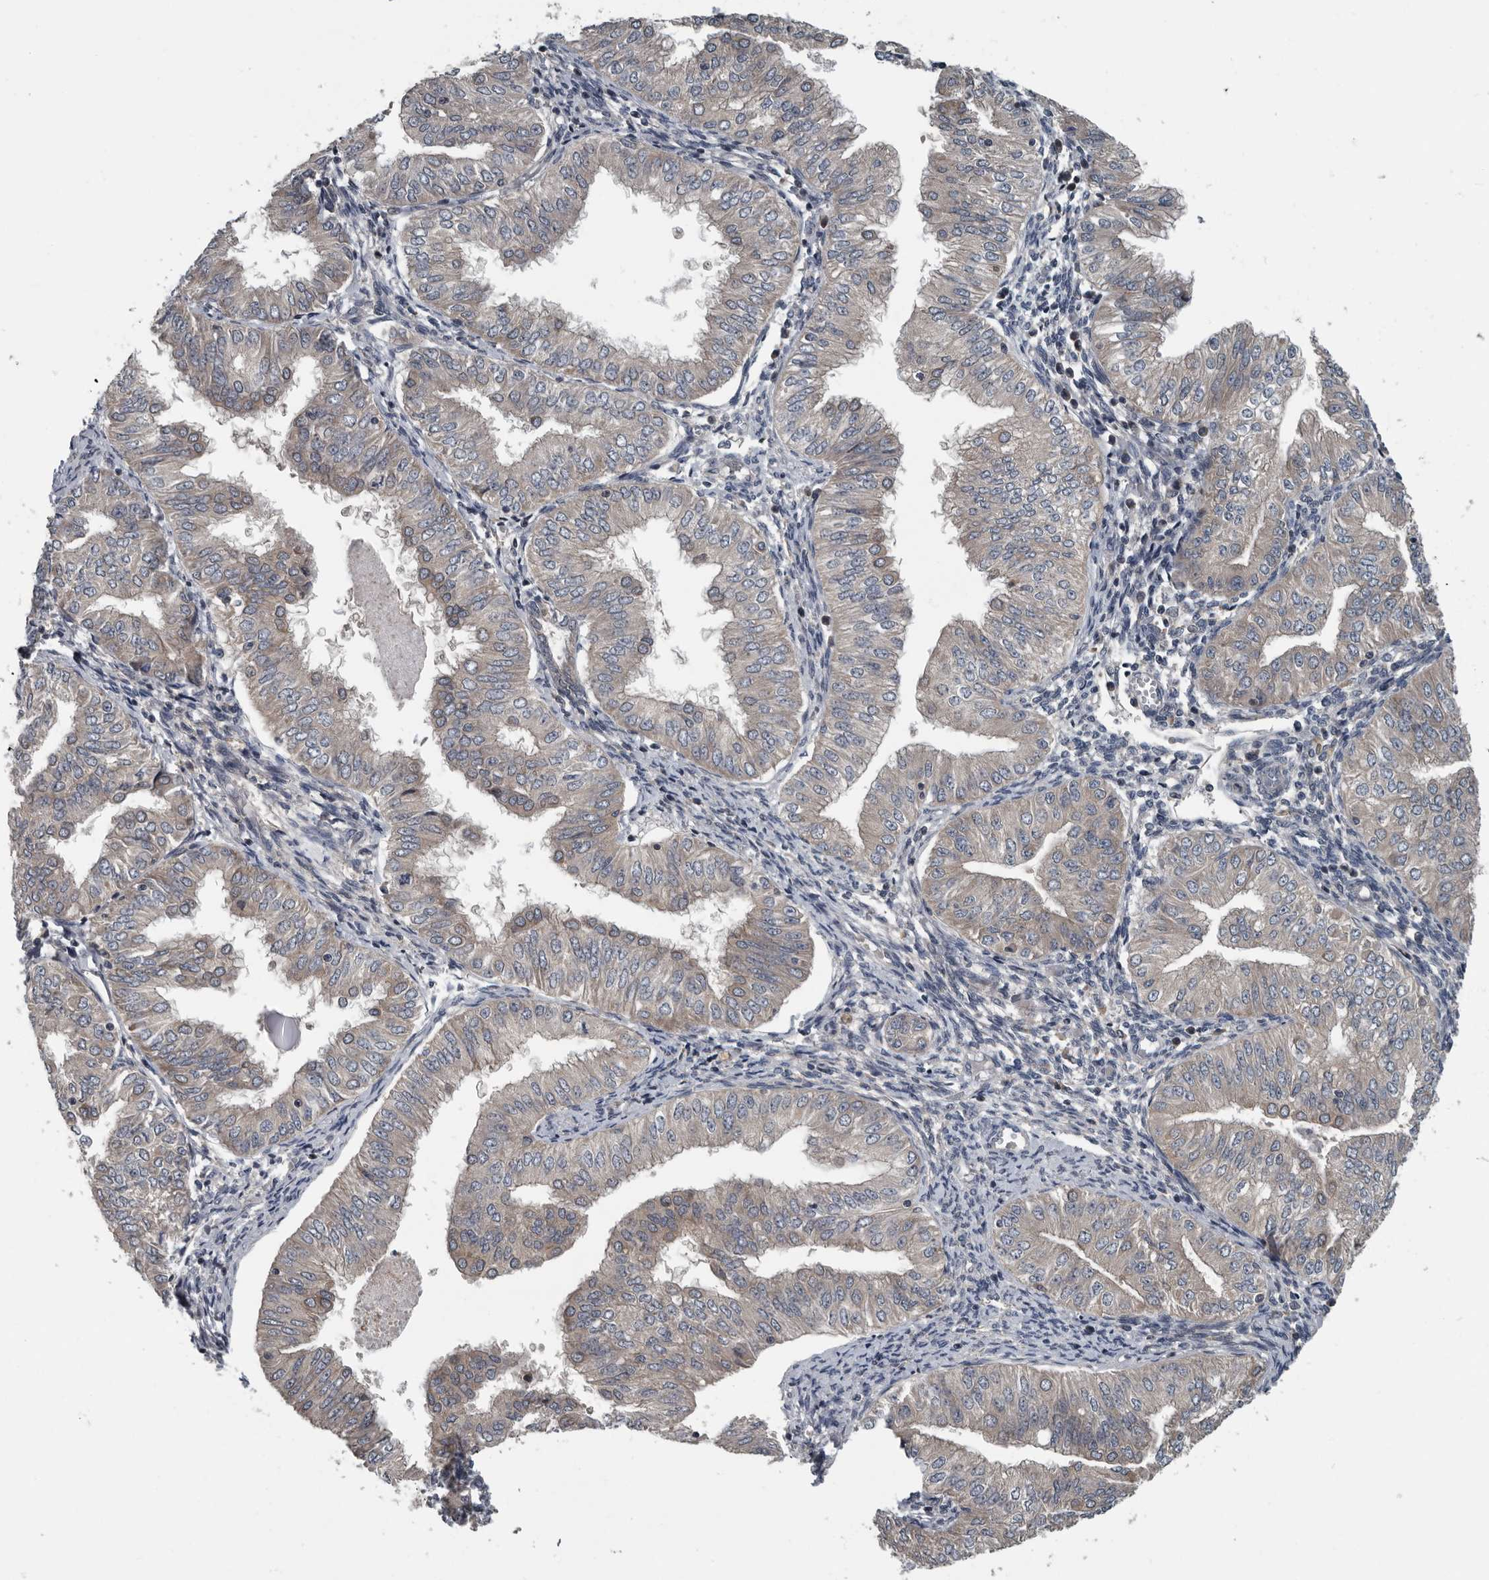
{"staining": {"intensity": "negative", "quantity": "none", "location": "none"}, "tissue": "endometrial cancer", "cell_type": "Tumor cells", "image_type": "cancer", "snomed": [{"axis": "morphology", "description": "Normal tissue, NOS"}, {"axis": "morphology", "description": "Adenocarcinoma, NOS"}, {"axis": "topography", "description": "Endometrium"}], "caption": "This is a image of IHC staining of endometrial cancer, which shows no staining in tumor cells.", "gene": "TMEM199", "patient": {"sex": "female", "age": 53}}